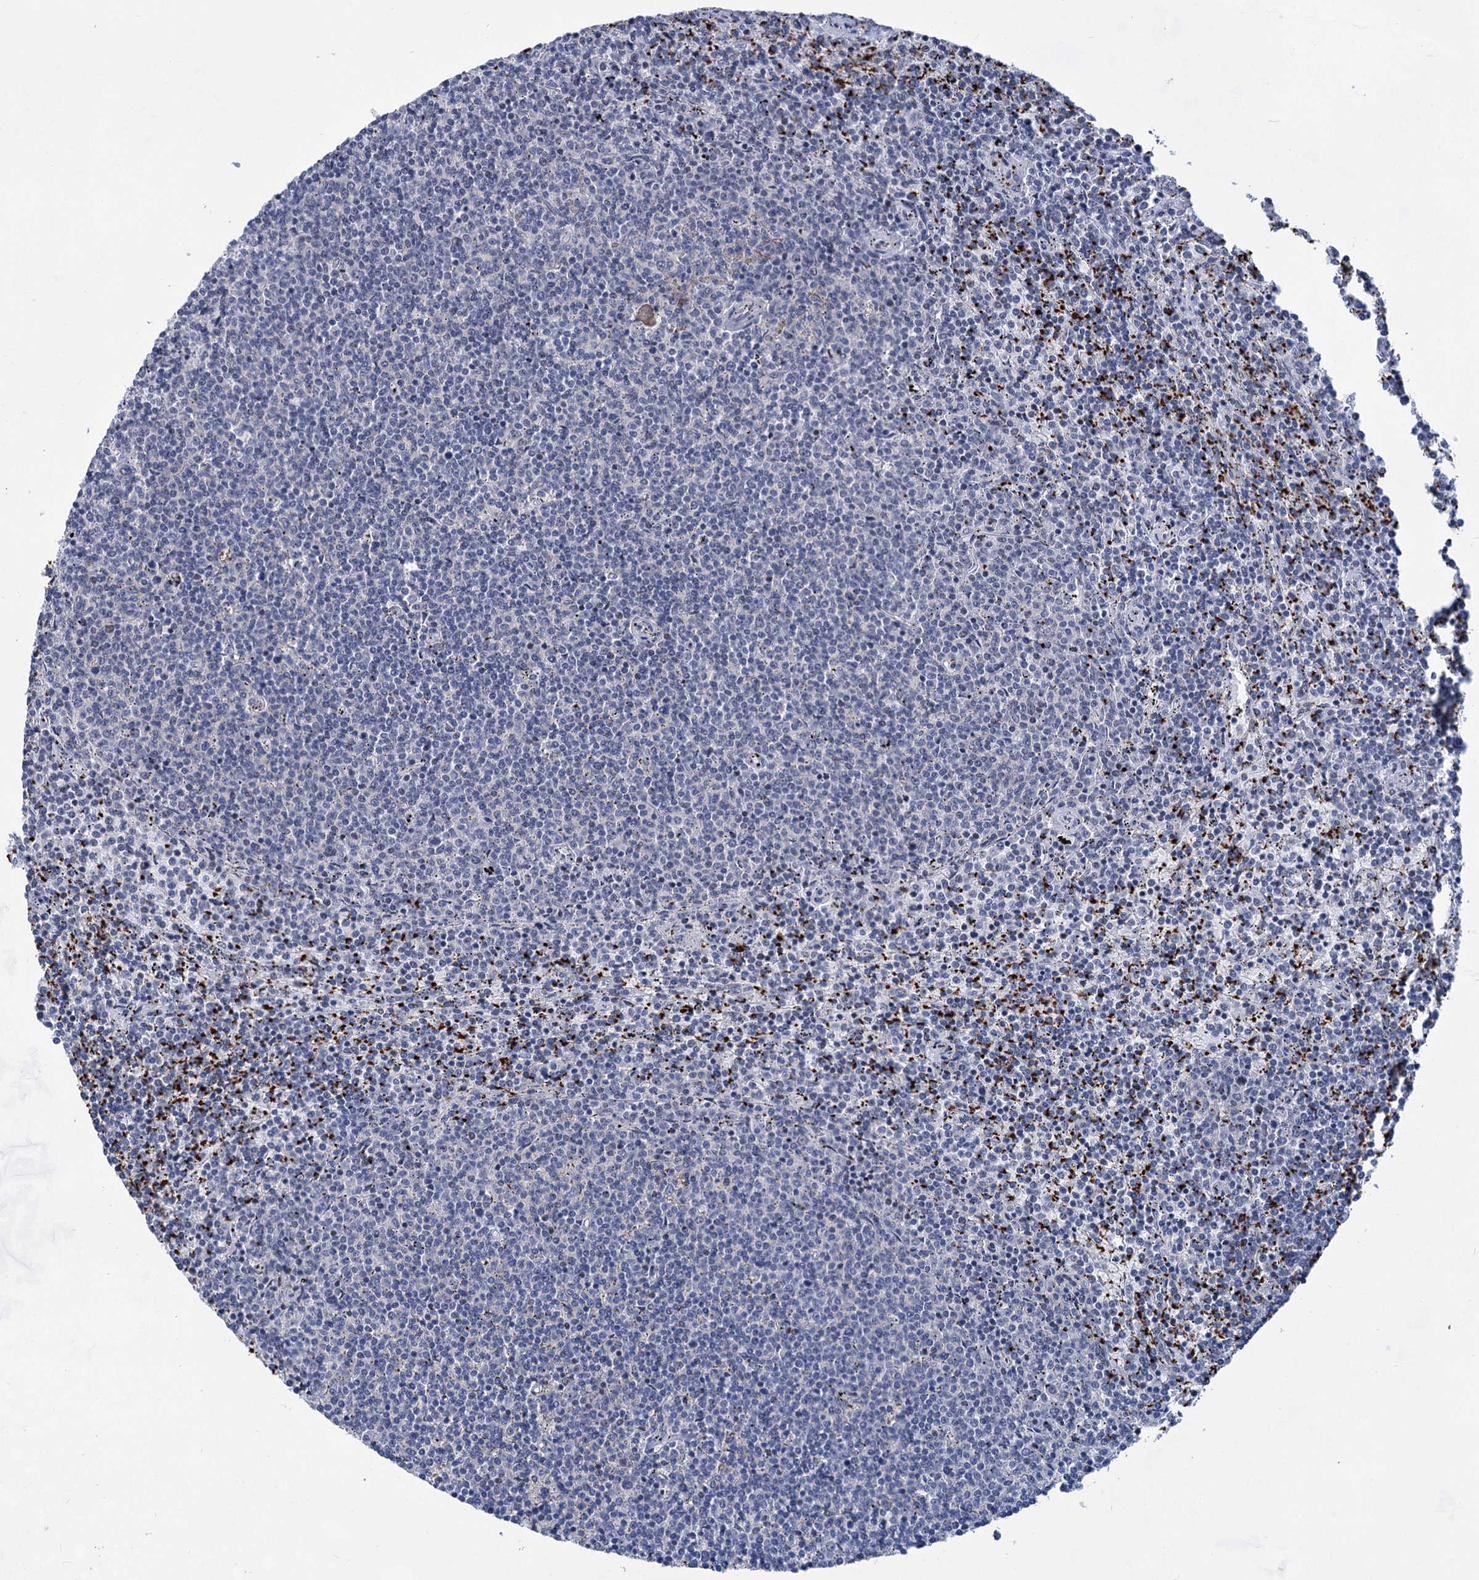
{"staining": {"intensity": "negative", "quantity": "none", "location": "none"}, "tissue": "lymphoma", "cell_type": "Tumor cells", "image_type": "cancer", "snomed": [{"axis": "morphology", "description": "Malignant lymphoma, non-Hodgkin's type, Low grade"}, {"axis": "topography", "description": "Spleen"}], "caption": "The photomicrograph exhibits no significant positivity in tumor cells of lymphoma. (DAB IHC with hematoxylin counter stain).", "gene": "MON2", "patient": {"sex": "female", "age": 50}}